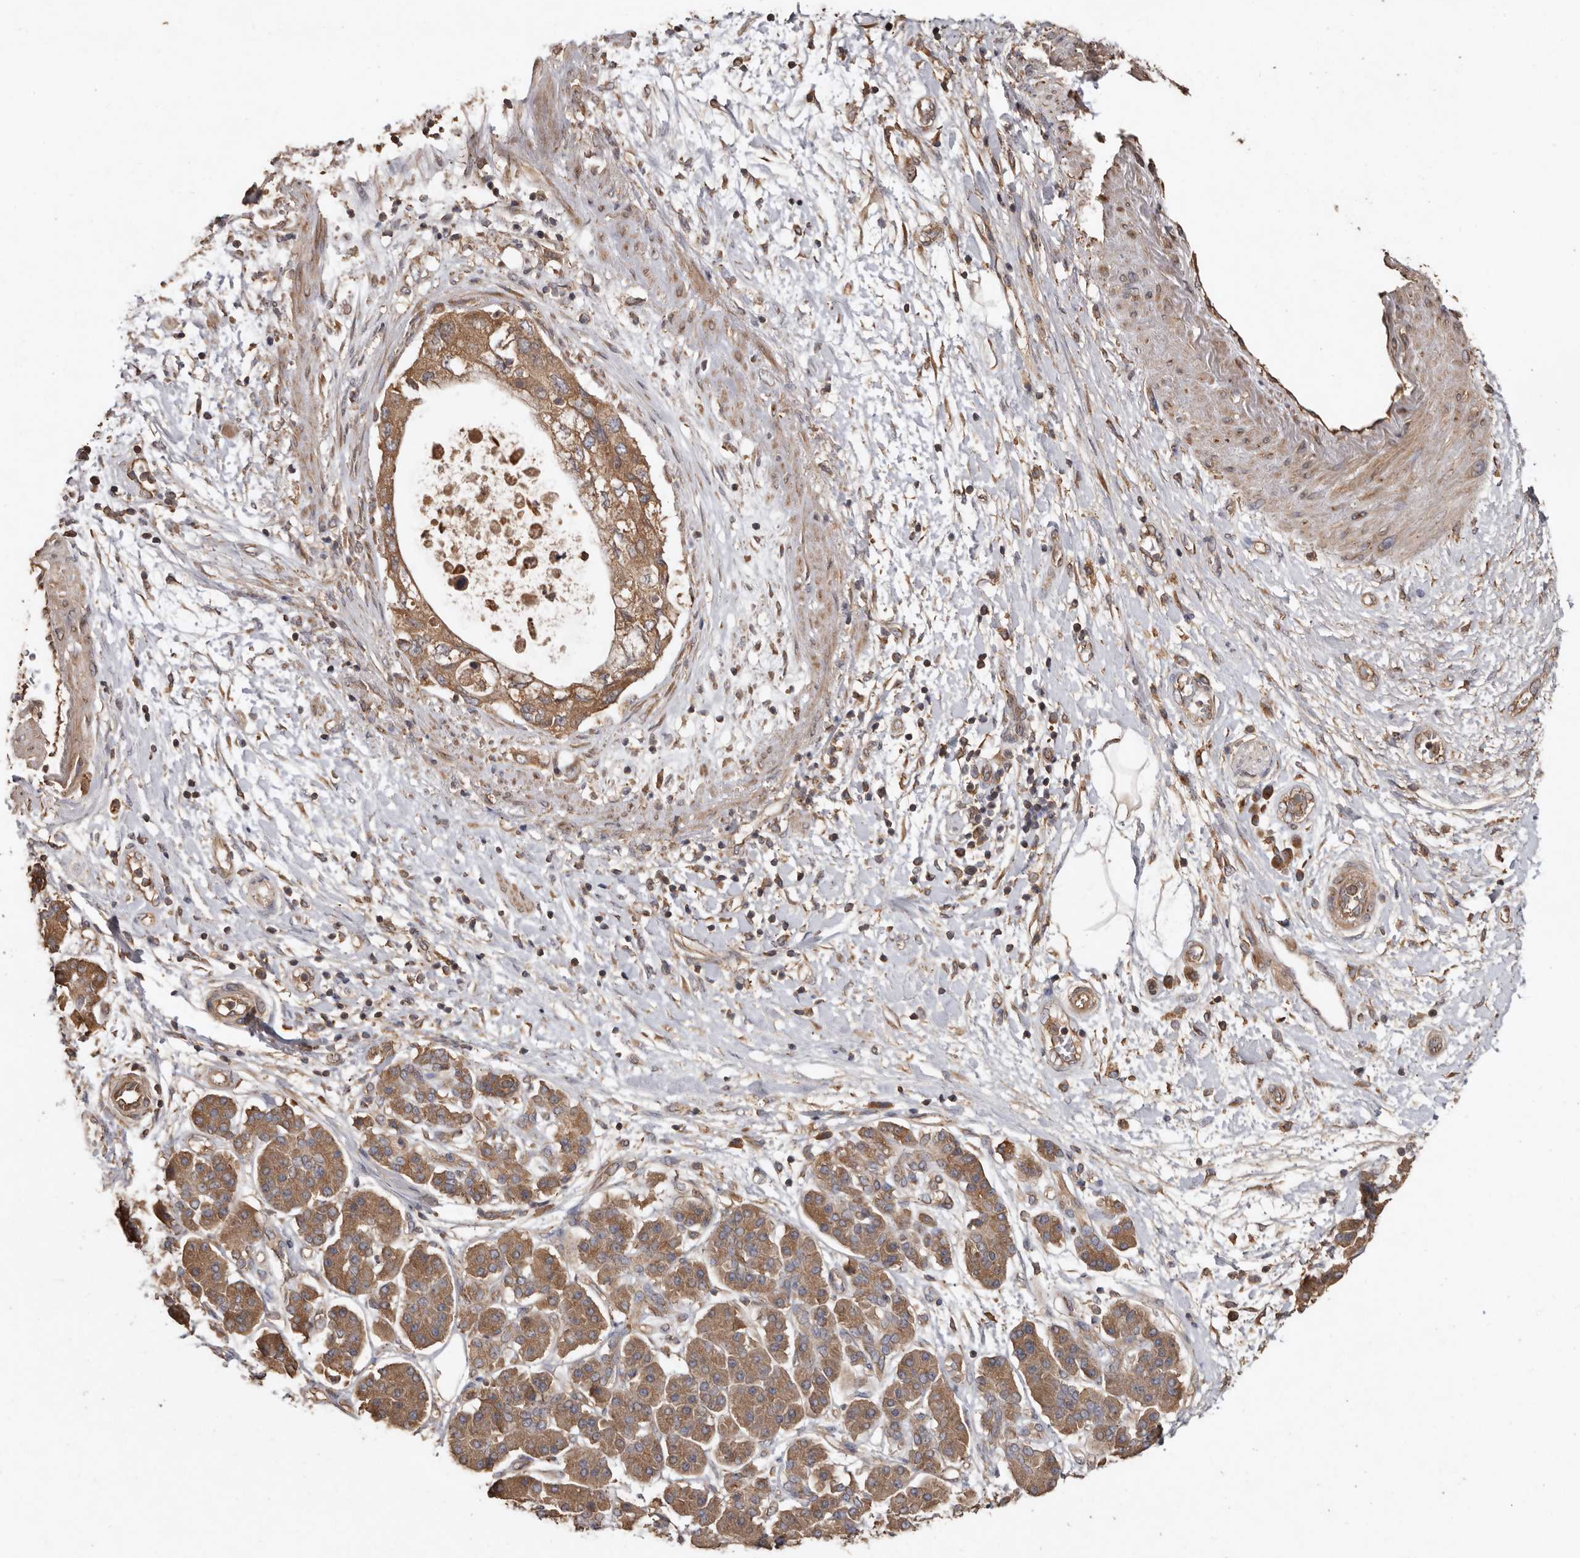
{"staining": {"intensity": "moderate", "quantity": ">75%", "location": "cytoplasmic/membranous"}, "tissue": "pancreatic cancer", "cell_type": "Tumor cells", "image_type": "cancer", "snomed": [{"axis": "morphology", "description": "Adenocarcinoma, NOS"}, {"axis": "topography", "description": "Pancreas"}], "caption": "DAB (3,3'-diaminobenzidine) immunohistochemical staining of pancreatic adenocarcinoma shows moderate cytoplasmic/membranous protein positivity in approximately >75% of tumor cells. (Brightfield microscopy of DAB IHC at high magnification).", "gene": "FLCN", "patient": {"sex": "female", "age": 73}}